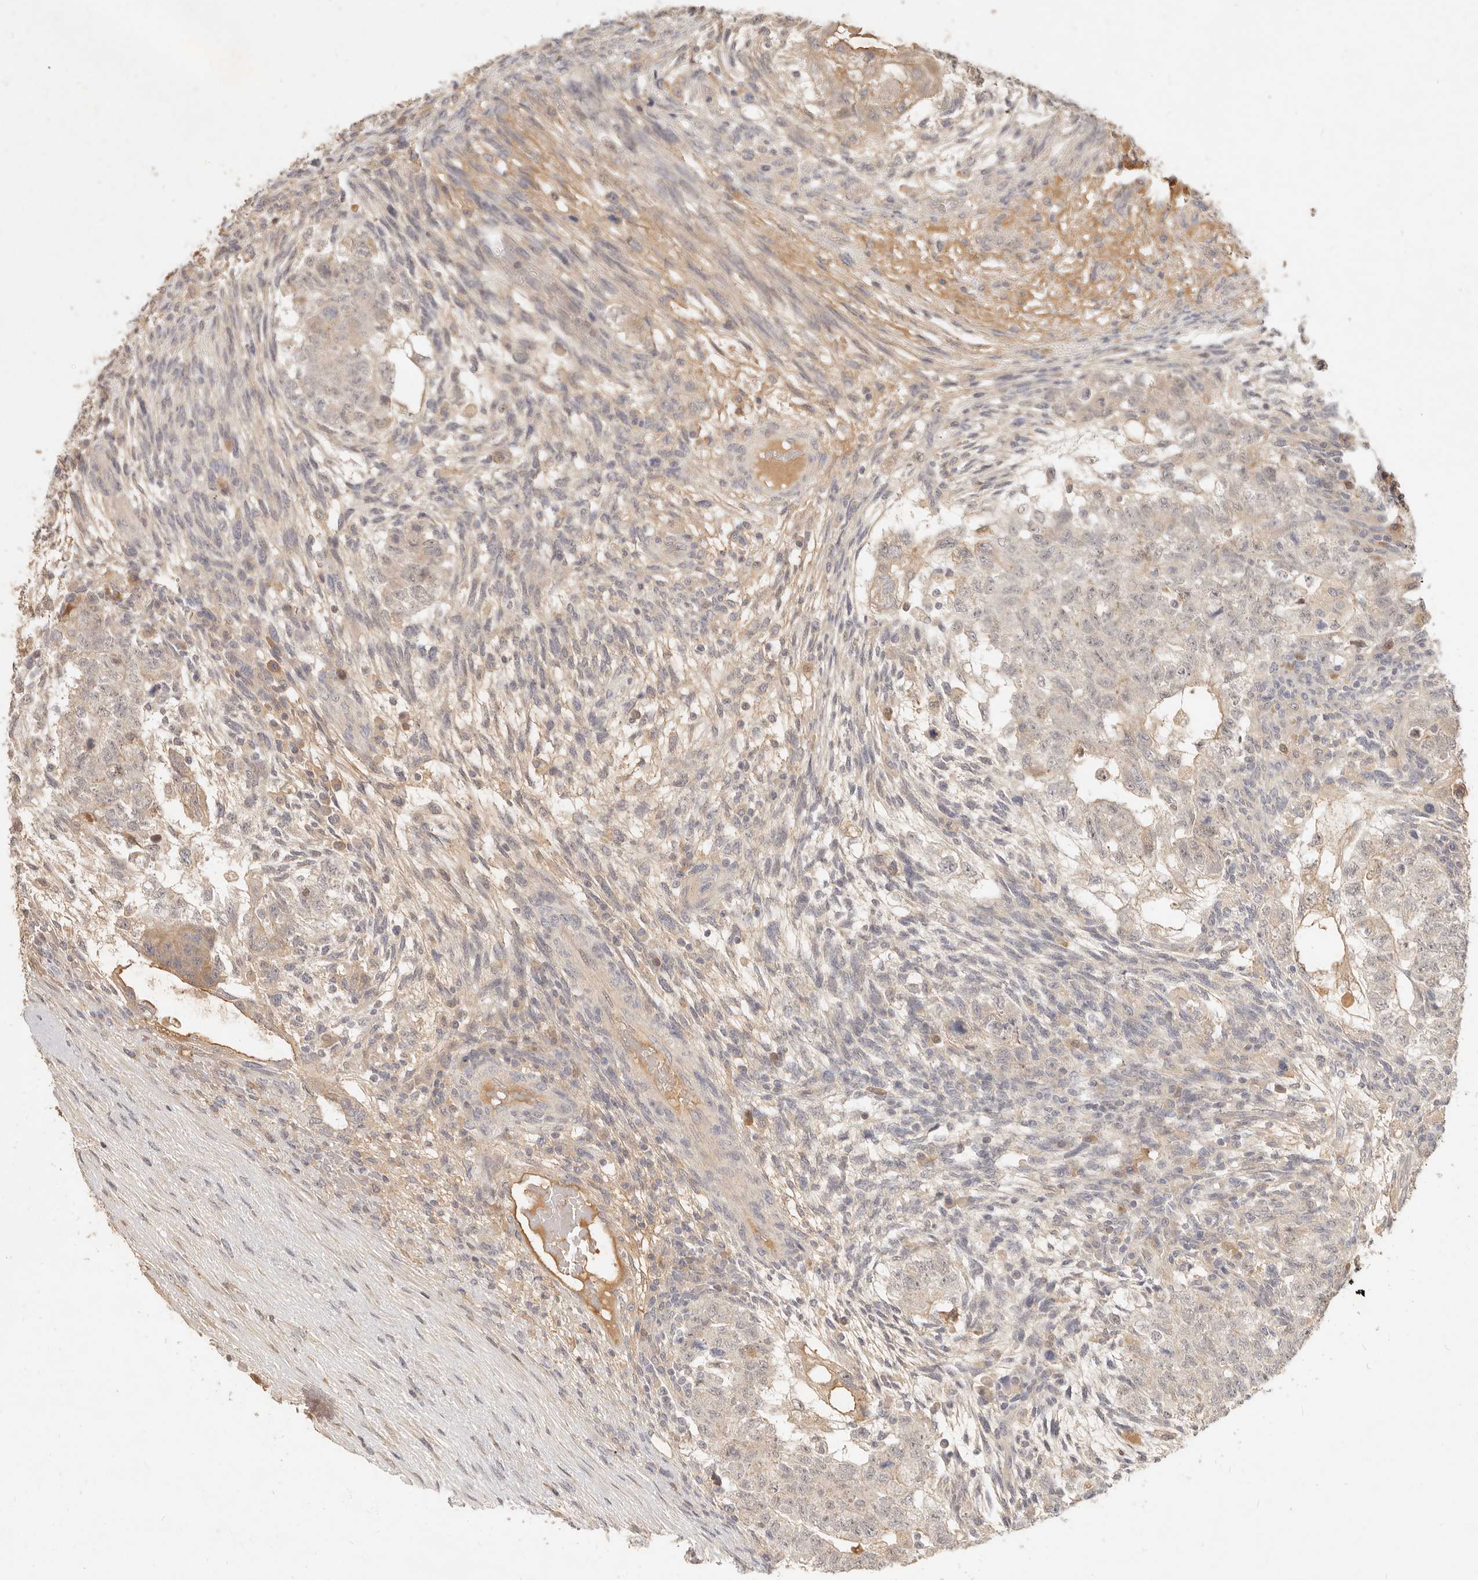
{"staining": {"intensity": "weak", "quantity": "<25%", "location": "cytoplasmic/membranous"}, "tissue": "testis cancer", "cell_type": "Tumor cells", "image_type": "cancer", "snomed": [{"axis": "morphology", "description": "Normal tissue, NOS"}, {"axis": "morphology", "description": "Carcinoma, Embryonal, NOS"}, {"axis": "topography", "description": "Testis"}], "caption": "The immunohistochemistry histopathology image has no significant expression in tumor cells of embryonal carcinoma (testis) tissue.", "gene": "UBXN11", "patient": {"sex": "male", "age": 36}}